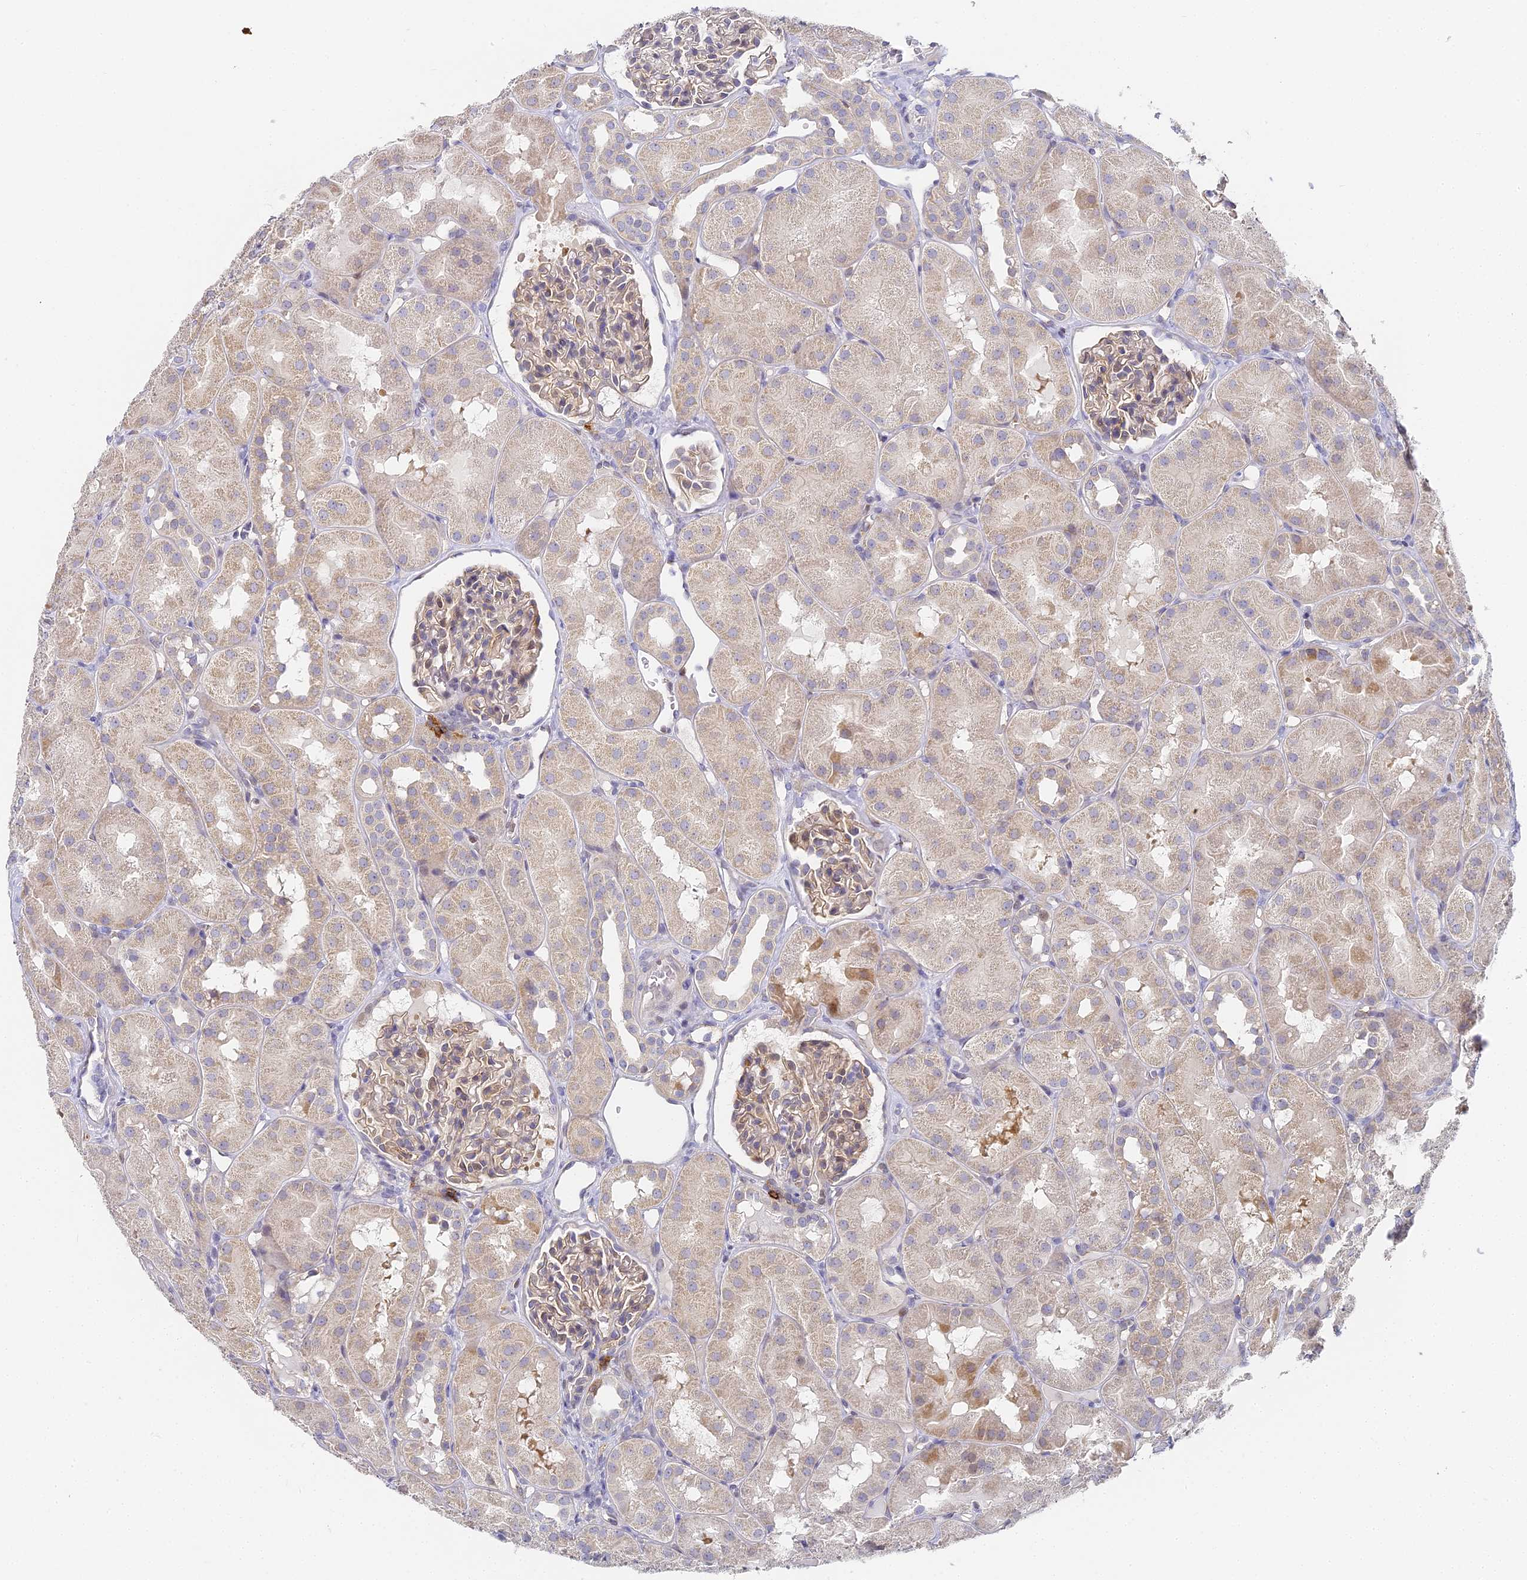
{"staining": {"intensity": "weak", "quantity": "25%-75%", "location": "cytoplasmic/membranous"}, "tissue": "kidney", "cell_type": "Cells in glomeruli", "image_type": "normal", "snomed": [{"axis": "morphology", "description": "Normal tissue, NOS"}, {"axis": "topography", "description": "Kidney"}, {"axis": "topography", "description": "Urinary bladder"}], "caption": "Human kidney stained for a protein (brown) exhibits weak cytoplasmic/membranous positive staining in about 25%-75% of cells in glomeruli.", "gene": "GJA1", "patient": {"sex": "male", "age": 16}}